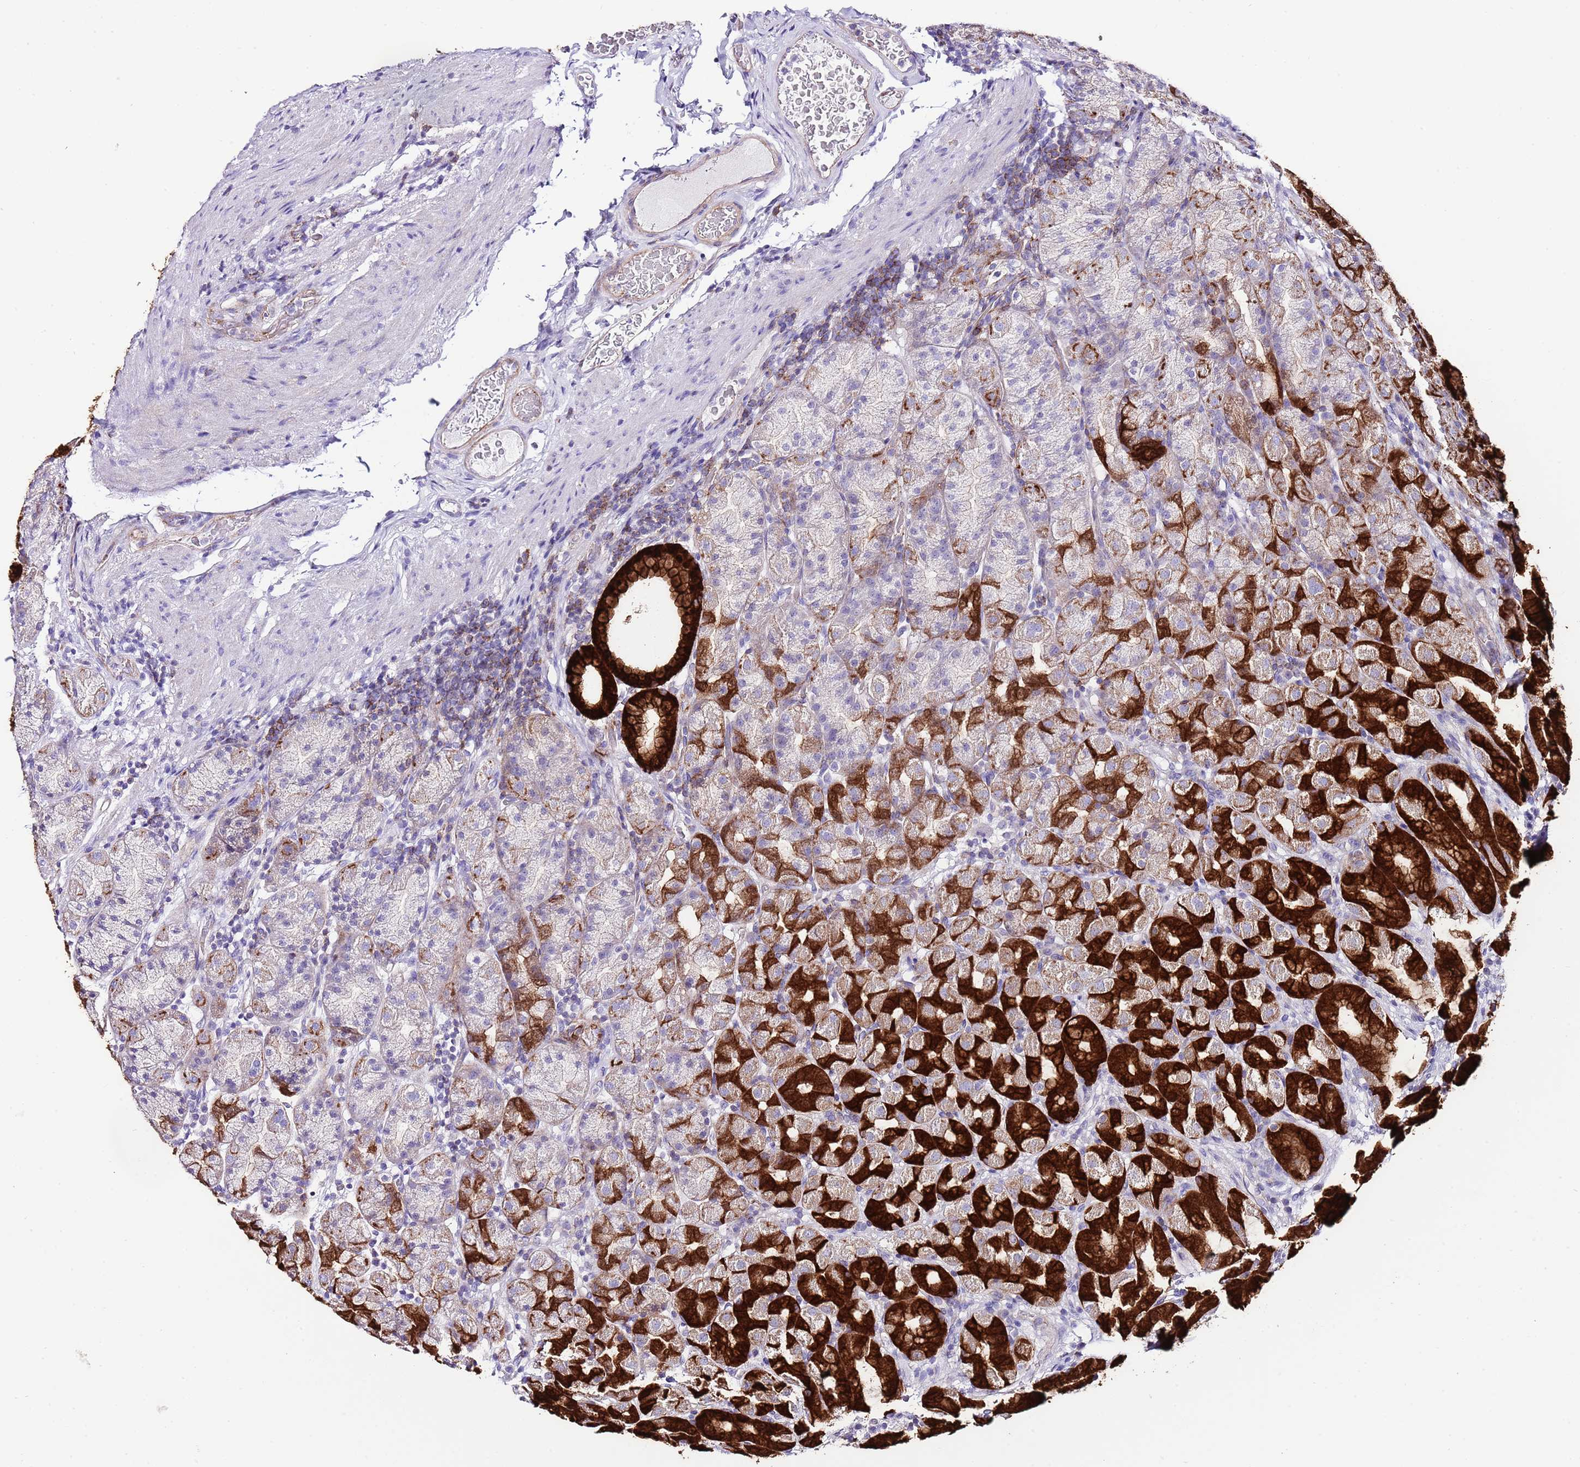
{"staining": {"intensity": "strong", "quantity": "25%-75%", "location": "cytoplasmic/membranous,nuclear"}, "tissue": "stomach", "cell_type": "Glandular cells", "image_type": "normal", "snomed": [{"axis": "morphology", "description": "Normal tissue, NOS"}, {"axis": "topography", "description": "Stomach, upper"}, {"axis": "topography", "description": "Stomach"}], "caption": "Glandular cells display high levels of strong cytoplasmic/membranous,nuclear expression in about 25%-75% of cells in normal human stomach.", "gene": "ALDH3A1", "patient": {"sex": "male", "age": 68}}